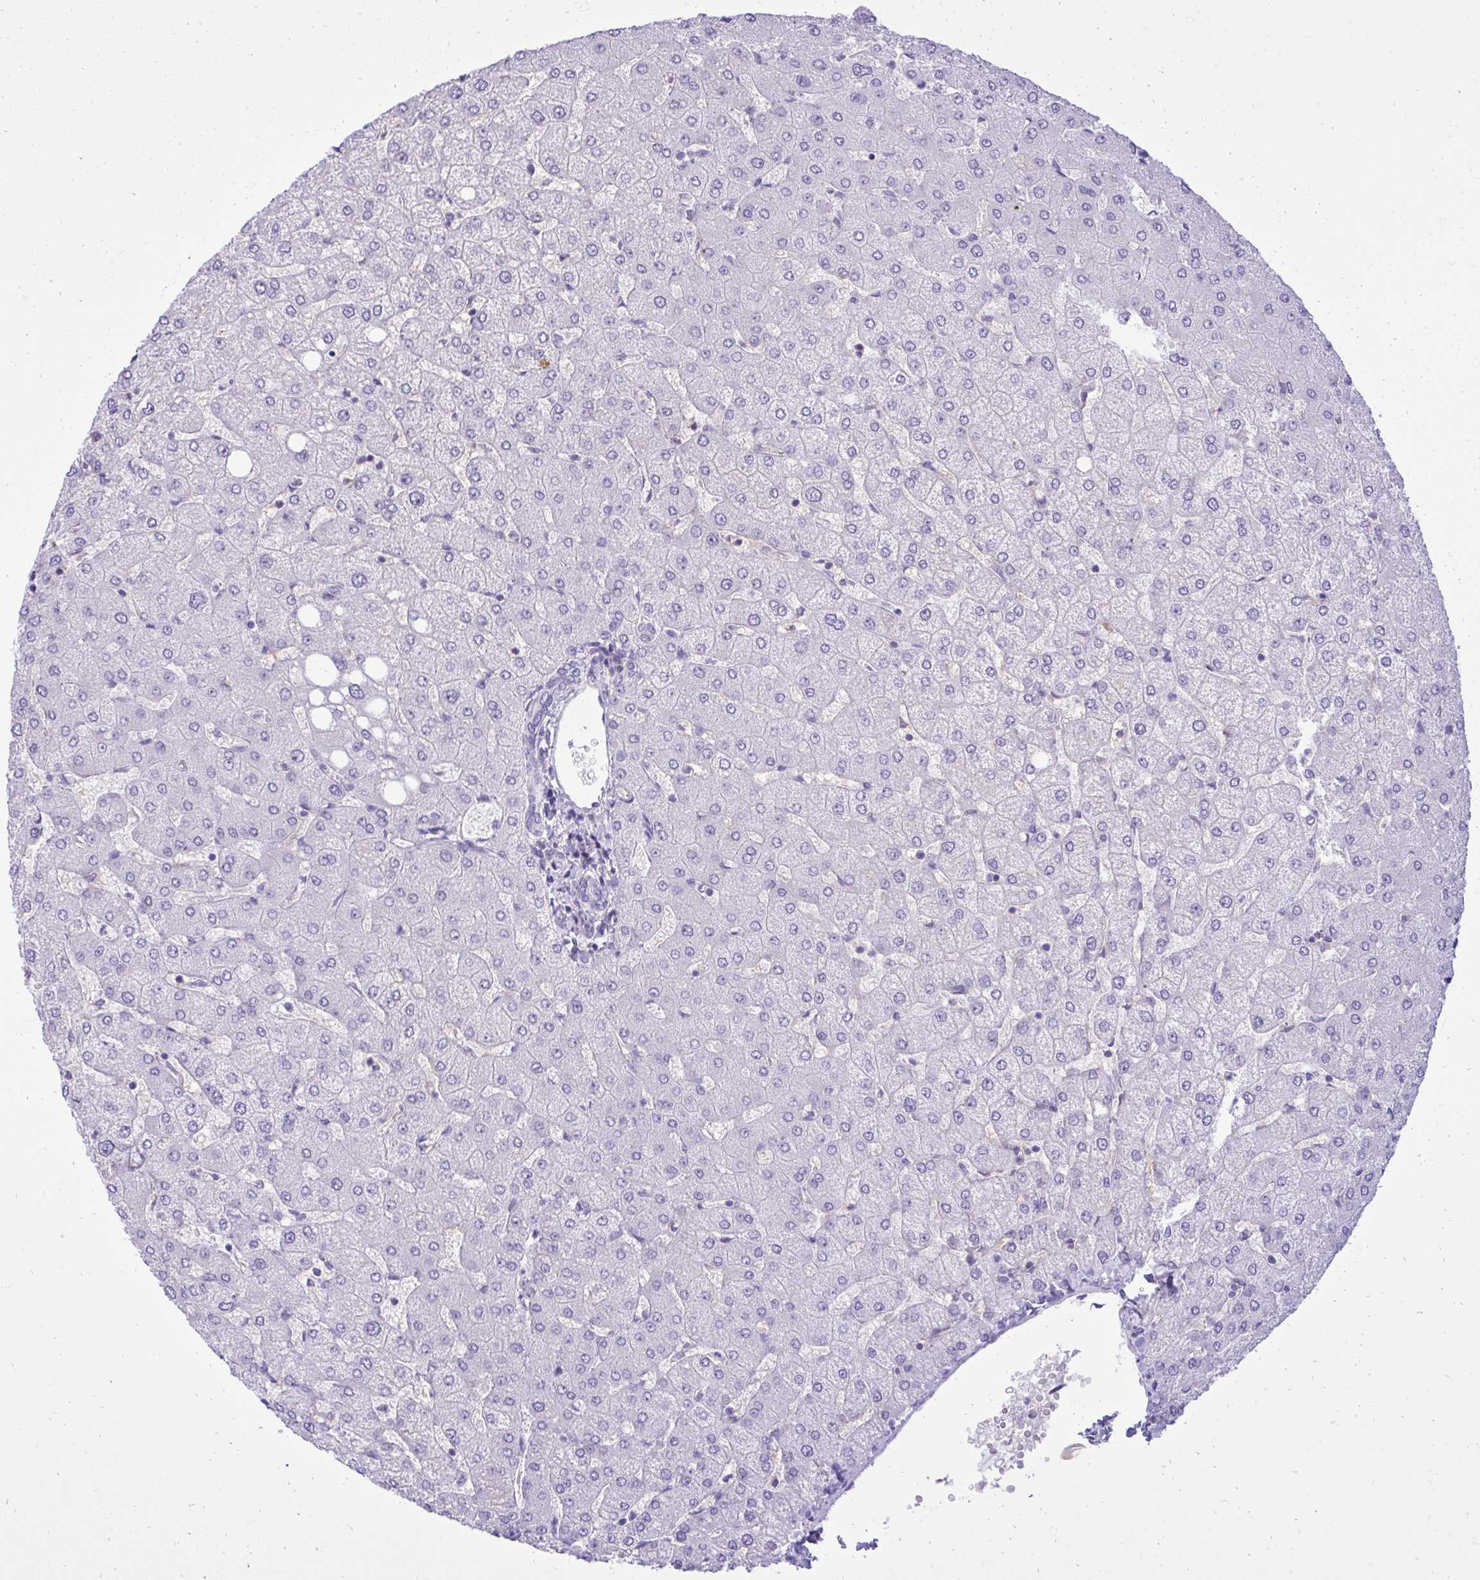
{"staining": {"intensity": "negative", "quantity": "none", "location": "none"}, "tissue": "liver", "cell_type": "Cholangiocytes", "image_type": "normal", "snomed": [{"axis": "morphology", "description": "Normal tissue, NOS"}, {"axis": "topography", "description": "Liver"}], "caption": "Micrograph shows no protein positivity in cholangiocytes of benign liver. (DAB IHC with hematoxylin counter stain).", "gene": "PITPNM3", "patient": {"sex": "female", "age": 54}}